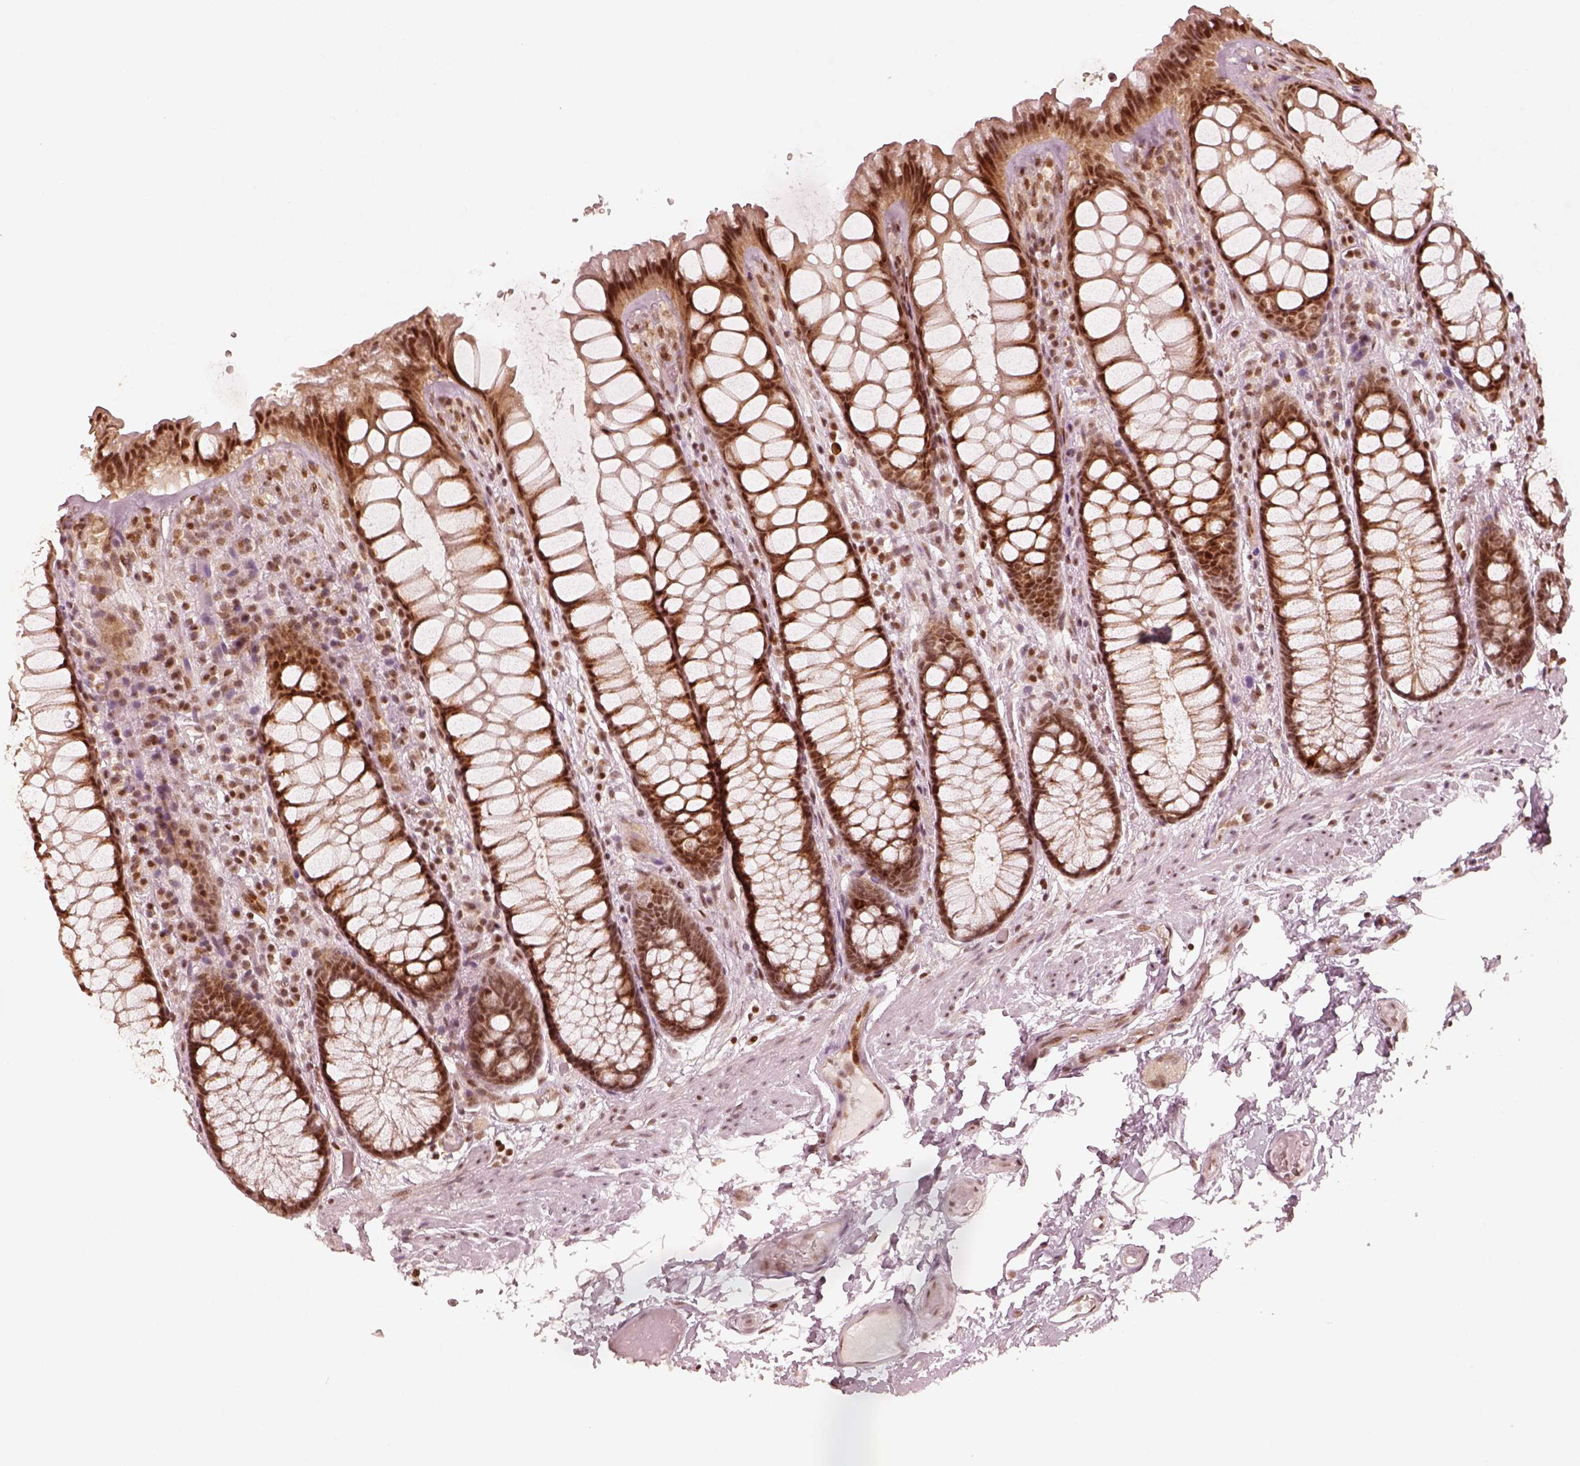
{"staining": {"intensity": "strong", "quantity": ">75%", "location": "nuclear"}, "tissue": "rectum", "cell_type": "Glandular cells", "image_type": "normal", "snomed": [{"axis": "morphology", "description": "Normal tissue, NOS"}, {"axis": "topography", "description": "Rectum"}], "caption": "Protein analysis of unremarkable rectum shows strong nuclear expression in approximately >75% of glandular cells. (Brightfield microscopy of DAB IHC at high magnification).", "gene": "GMEB2", "patient": {"sex": "female", "age": 62}}